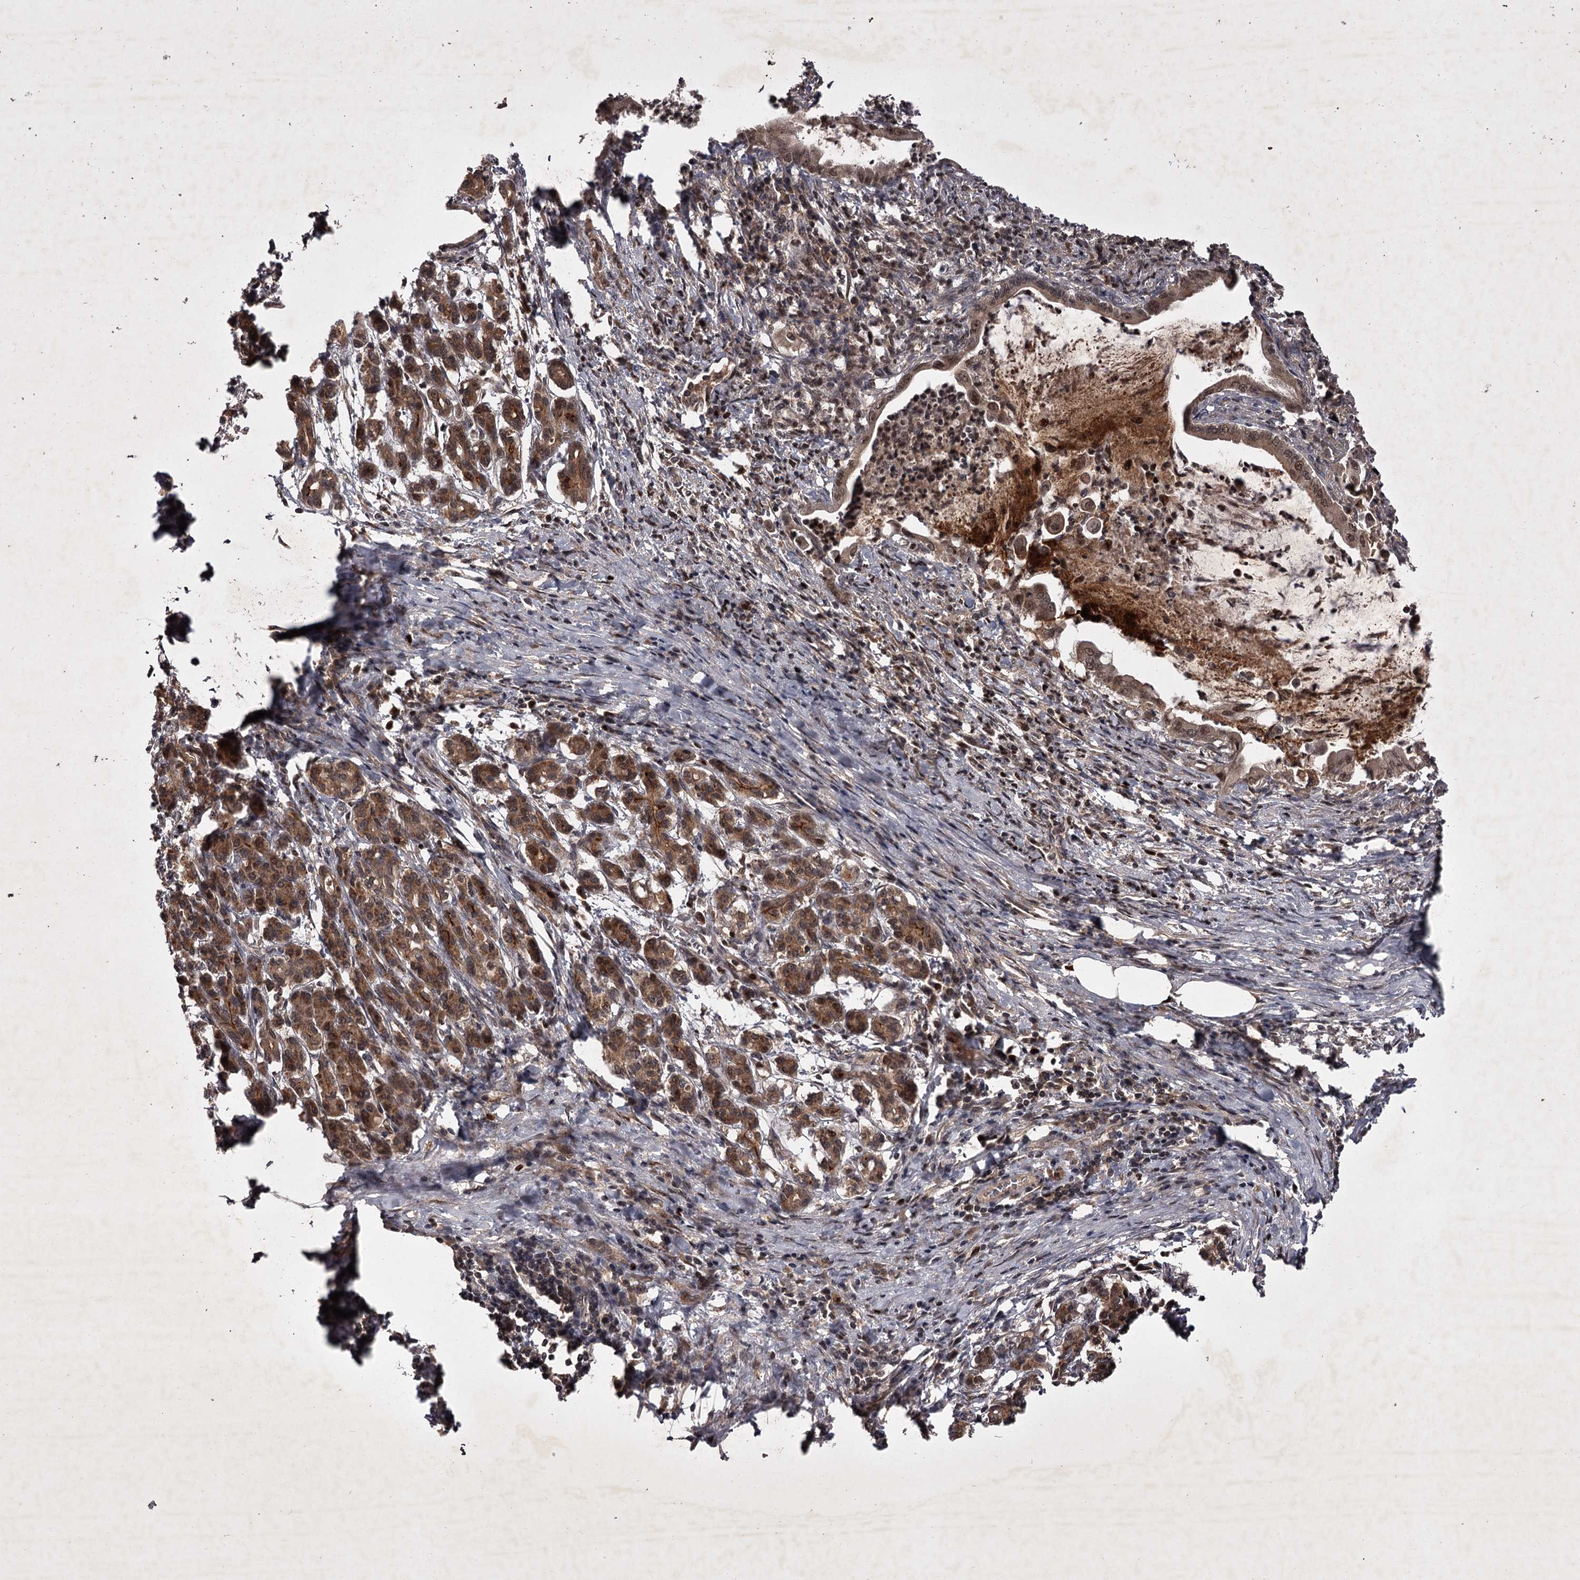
{"staining": {"intensity": "moderate", "quantity": ">75%", "location": "cytoplasmic/membranous,nuclear"}, "tissue": "pancreatic cancer", "cell_type": "Tumor cells", "image_type": "cancer", "snomed": [{"axis": "morphology", "description": "Adenocarcinoma, NOS"}, {"axis": "topography", "description": "Pancreas"}], "caption": "Moderate cytoplasmic/membranous and nuclear expression for a protein is identified in about >75% of tumor cells of pancreatic adenocarcinoma using IHC.", "gene": "TBC1D23", "patient": {"sex": "female", "age": 55}}